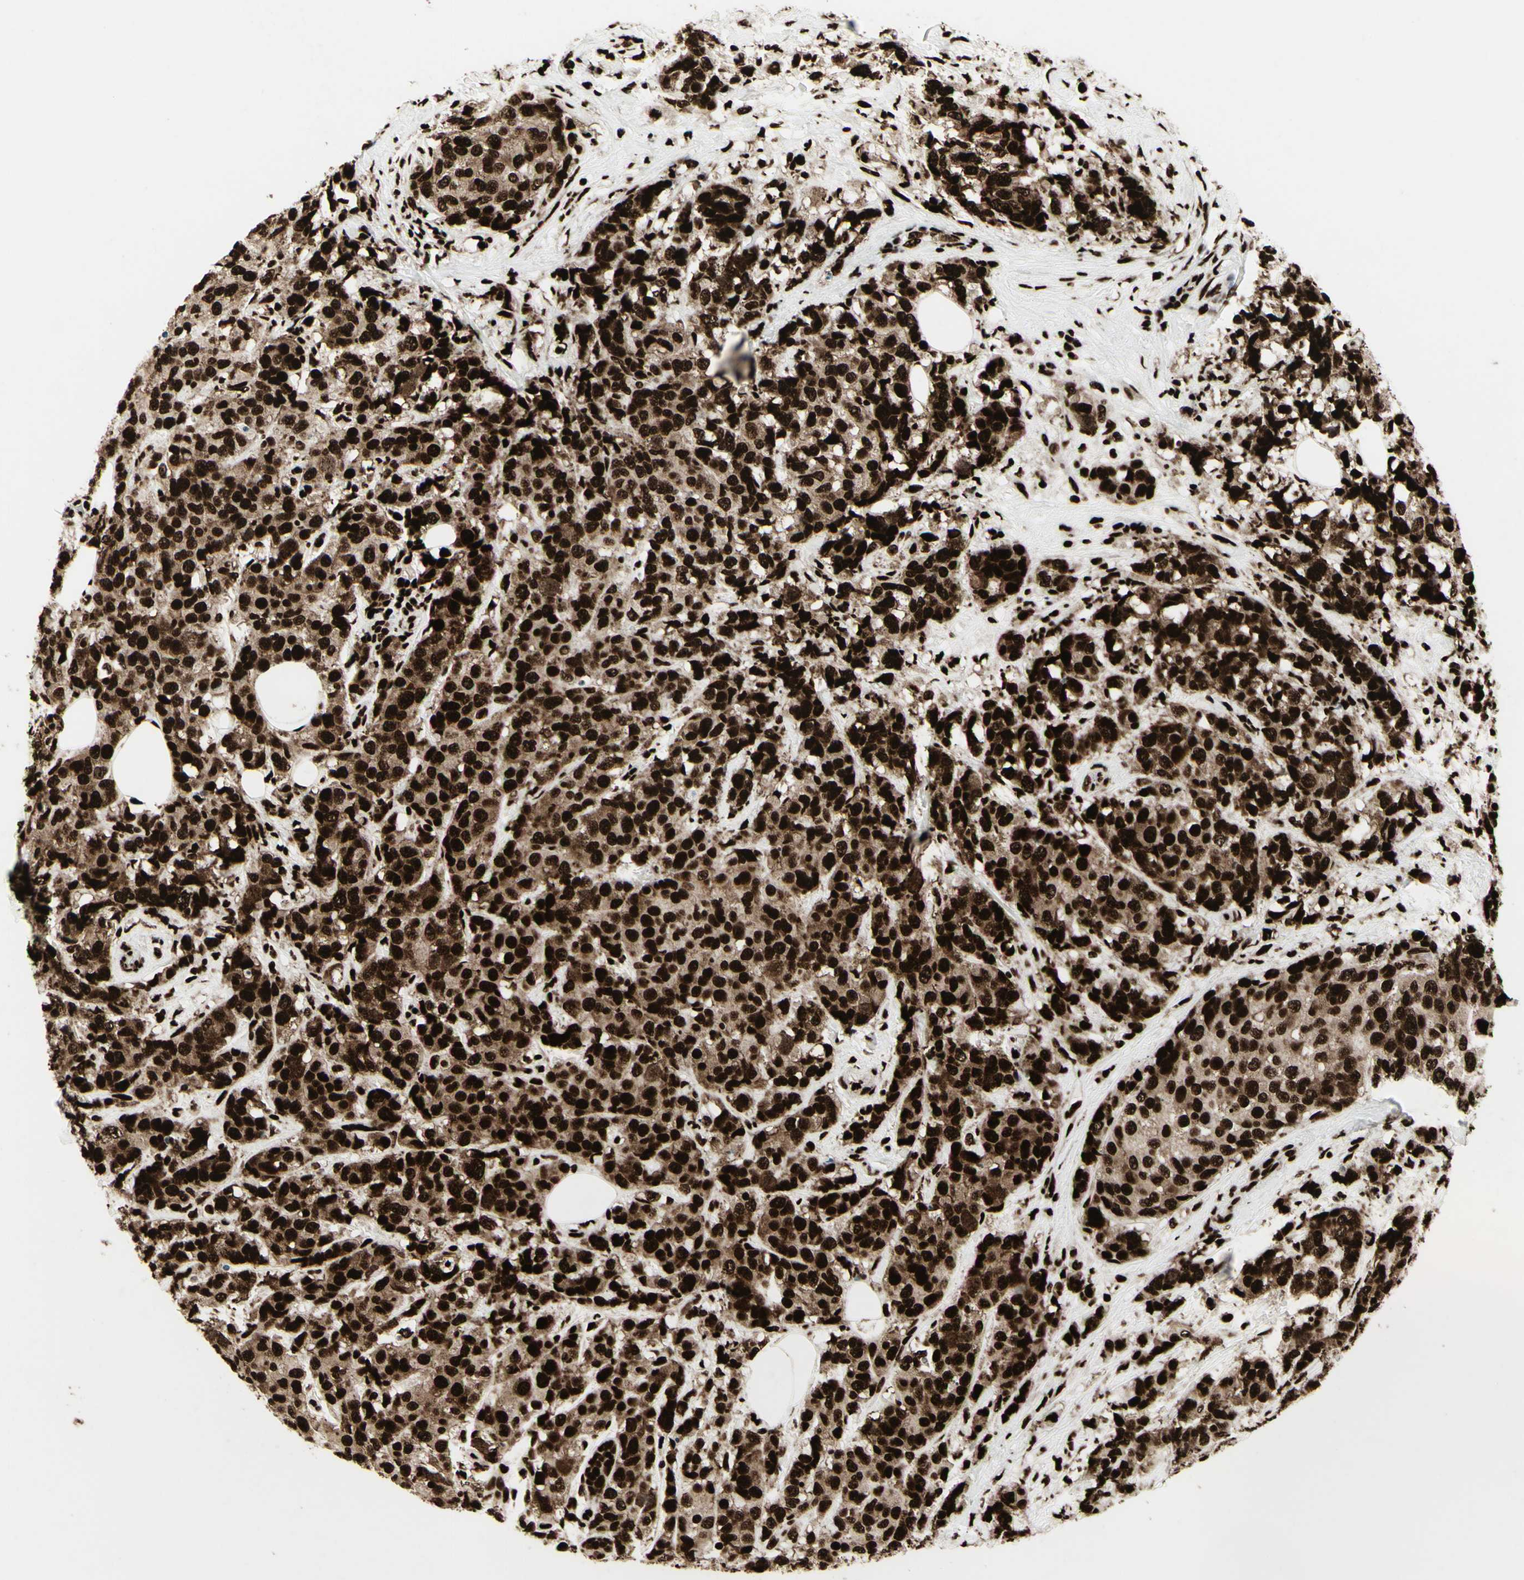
{"staining": {"intensity": "strong", "quantity": ">75%", "location": "cytoplasmic/membranous,nuclear"}, "tissue": "breast cancer", "cell_type": "Tumor cells", "image_type": "cancer", "snomed": [{"axis": "morphology", "description": "Lobular carcinoma"}, {"axis": "topography", "description": "Breast"}], "caption": "About >75% of tumor cells in breast lobular carcinoma demonstrate strong cytoplasmic/membranous and nuclear protein expression as visualized by brown immunohistochemical staining.", "gene": "U2AF2", "patient": {"sex": "female", "age": 59}}